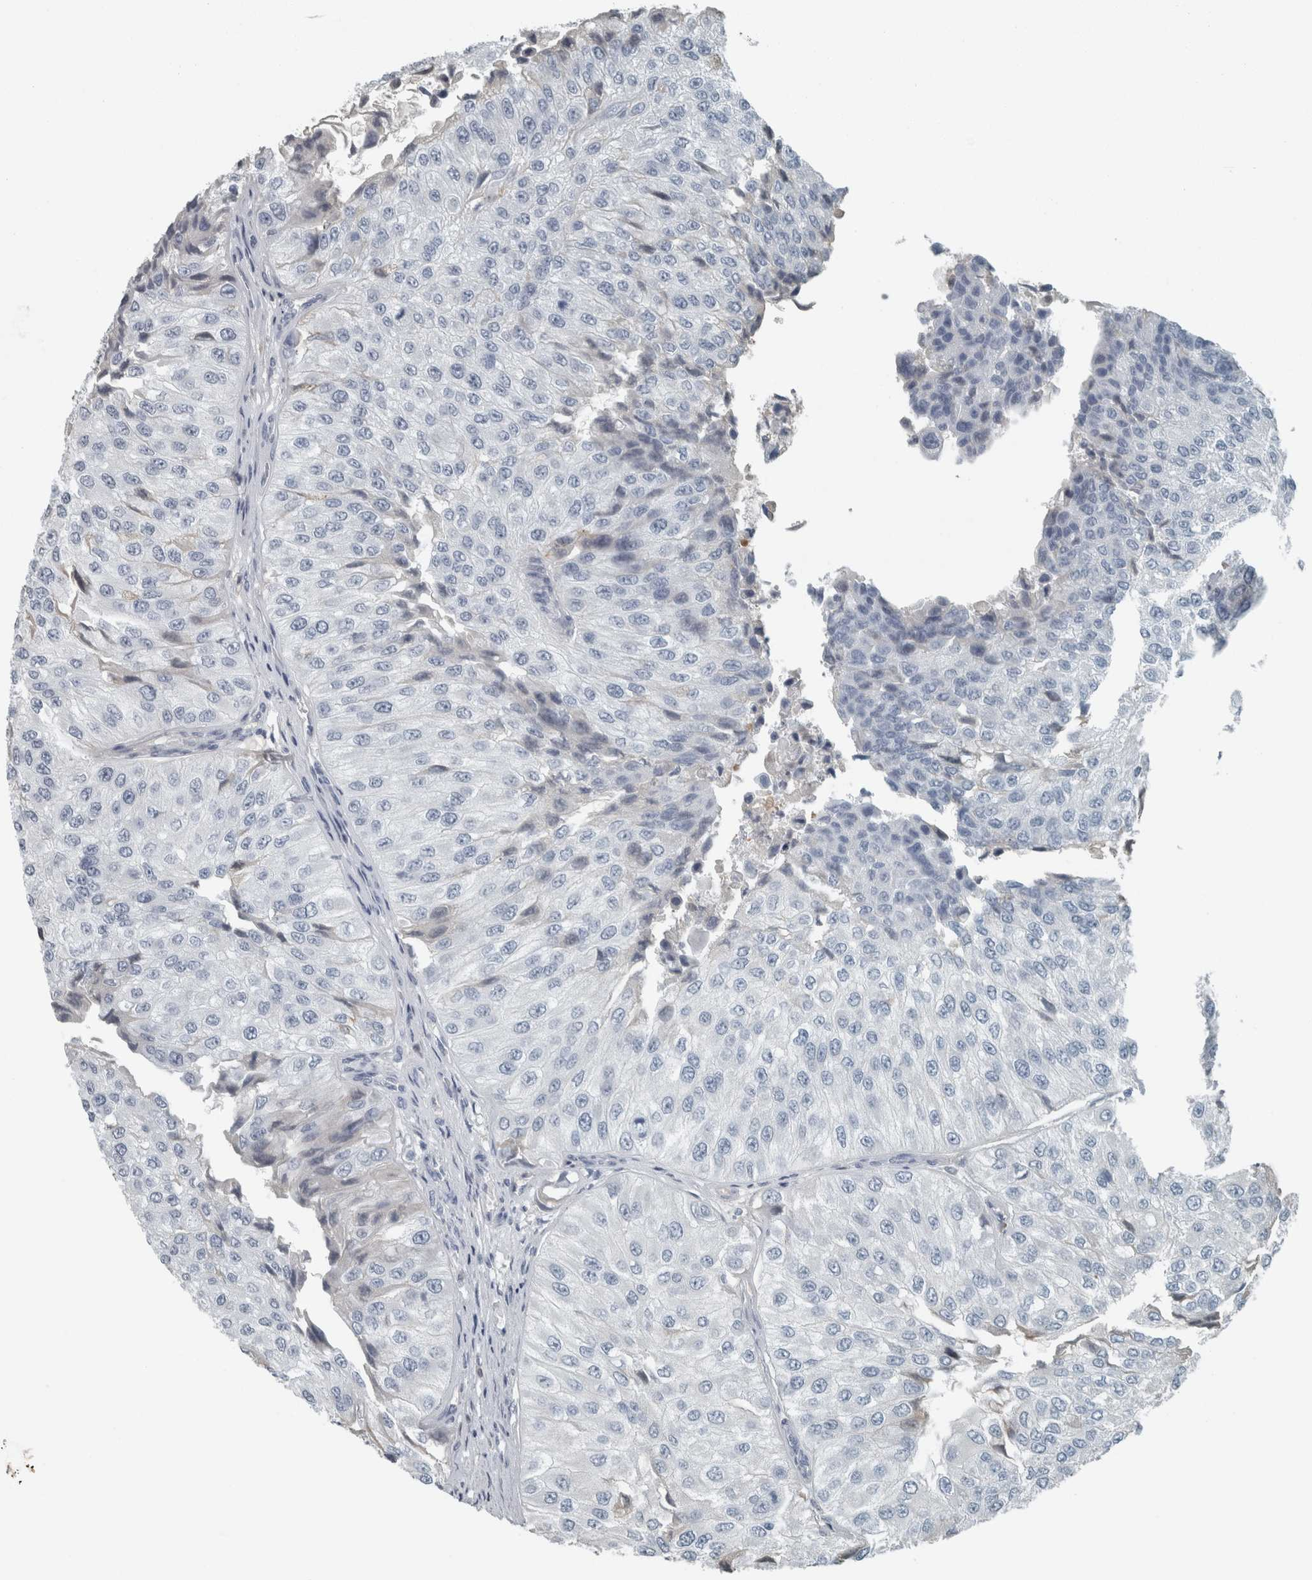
{"staining": {"intensity": "negative", "quantity": "none", "location": "none"}, "tissue": "urothelial cancer", "cell_type": "Tumor cells", "image_type": "cancer", "snomed": [{"axis": "morphology", "description": "Urothelial carcinoma, High grade"}, {"axis": "topography", "description": "Kidney"}, {"axis": "topography", "description": "Urinary bladder"}], "caption": "A histopathology image of human urothelial carcinoma (high-grade) is negative for staining in tumor cells. (DAB IHC, high magnification).", "gene": "CHL1", "patient": {"sex": "male", "age": 77}}